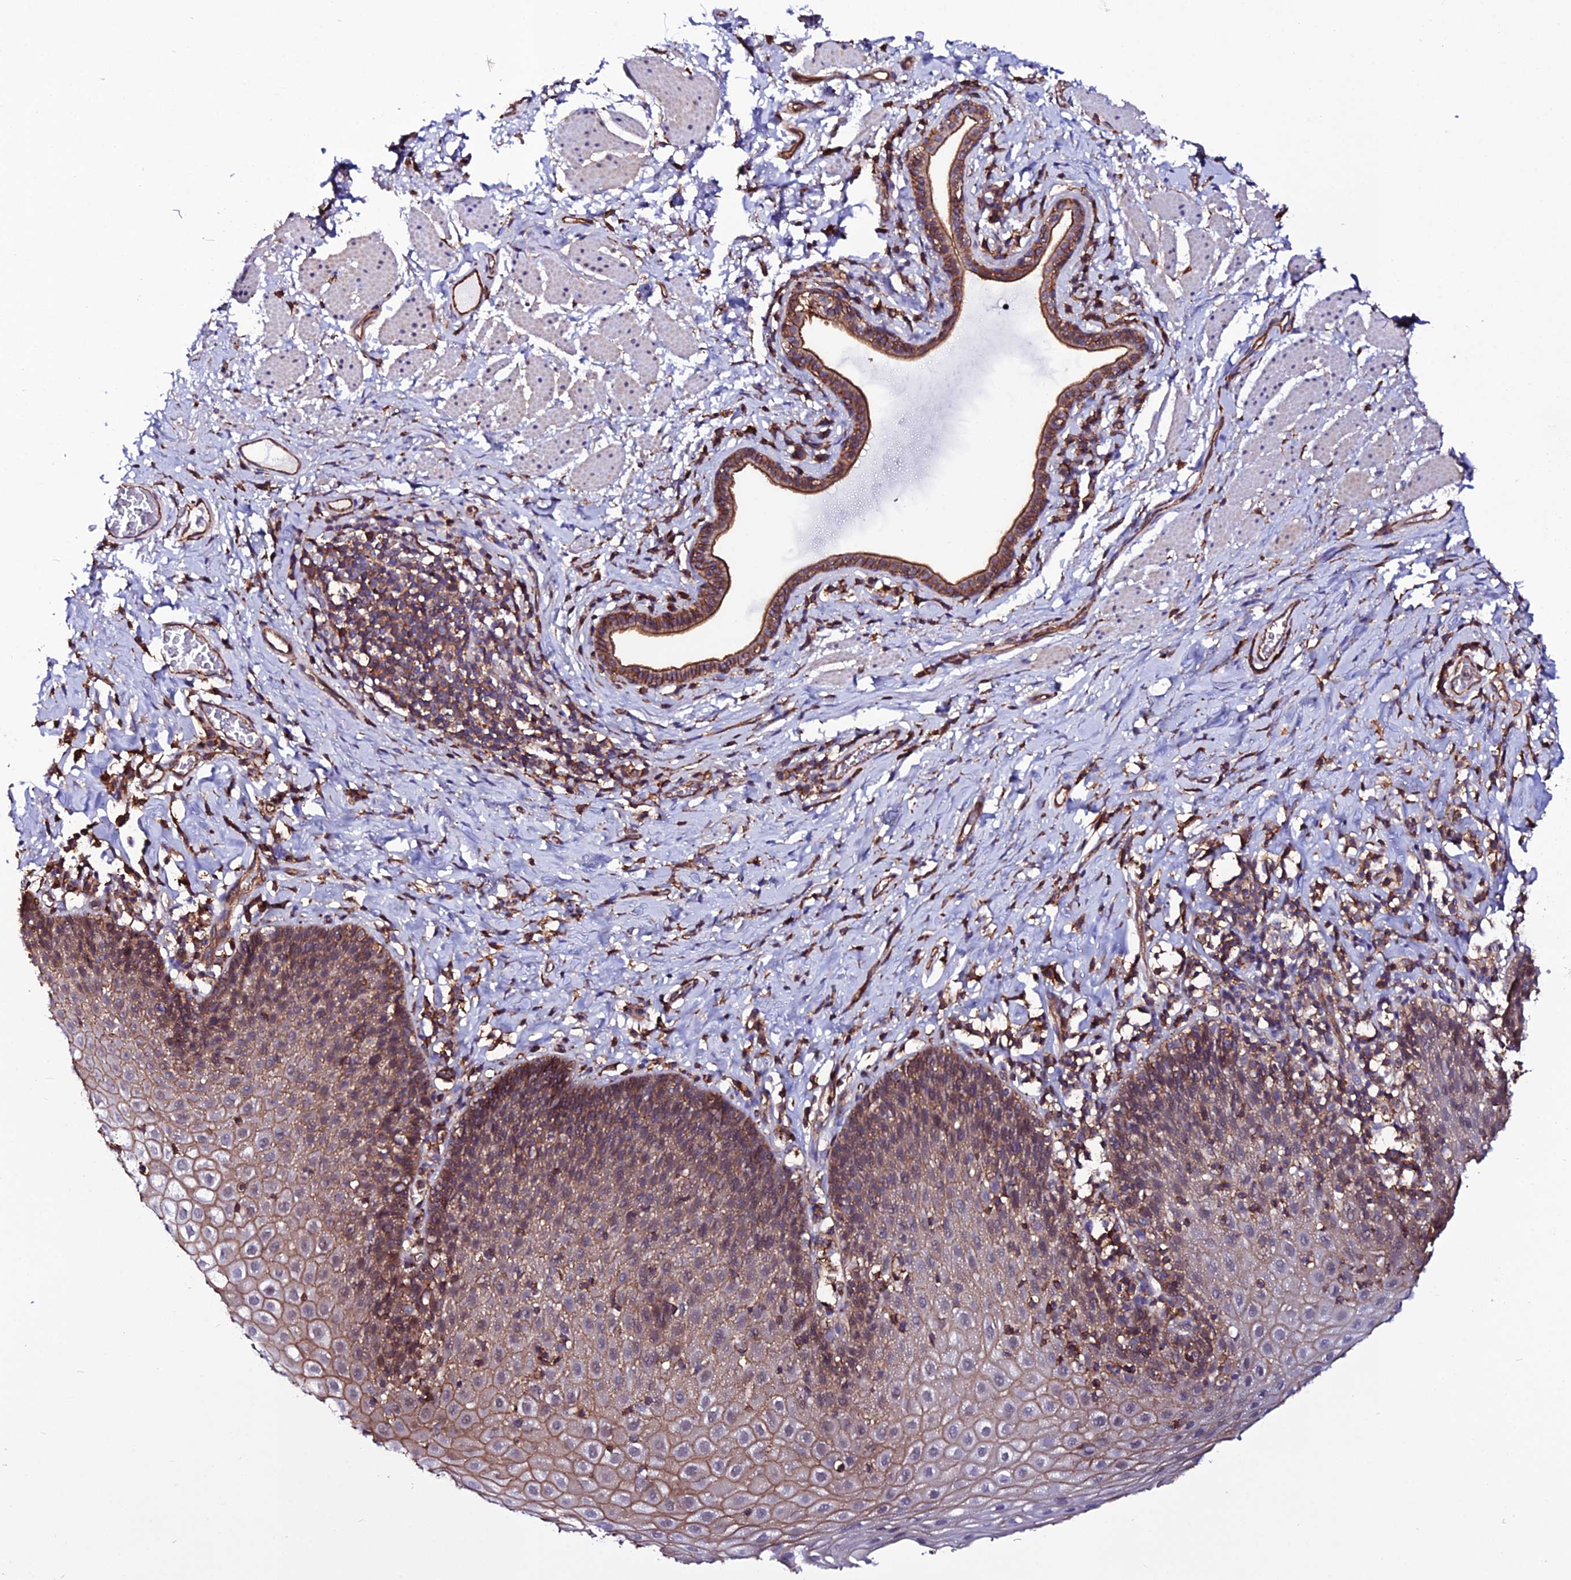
{"staining": {"intensity": "moderate", "quantity": ">75%", "location": "cytoplasmic/membranous"}, "tissue": "esophagus", "cell_type": "Squamous epithelial cells", "image_type": "normal", "snomed": [{"axis": "morphology", "description": "Normal tissue, NOS"}, {"axis": "topography", "description": "Esophagus"}], "caption": "Brown immunohistochemical staining in unremarkable human esophagus demonstrates moderate cytoplasmic/membranous staining in about >75% of squamous epithelial cells.", "gene": "USP17L10", "patient": {"sex": "female", "age": 61}}